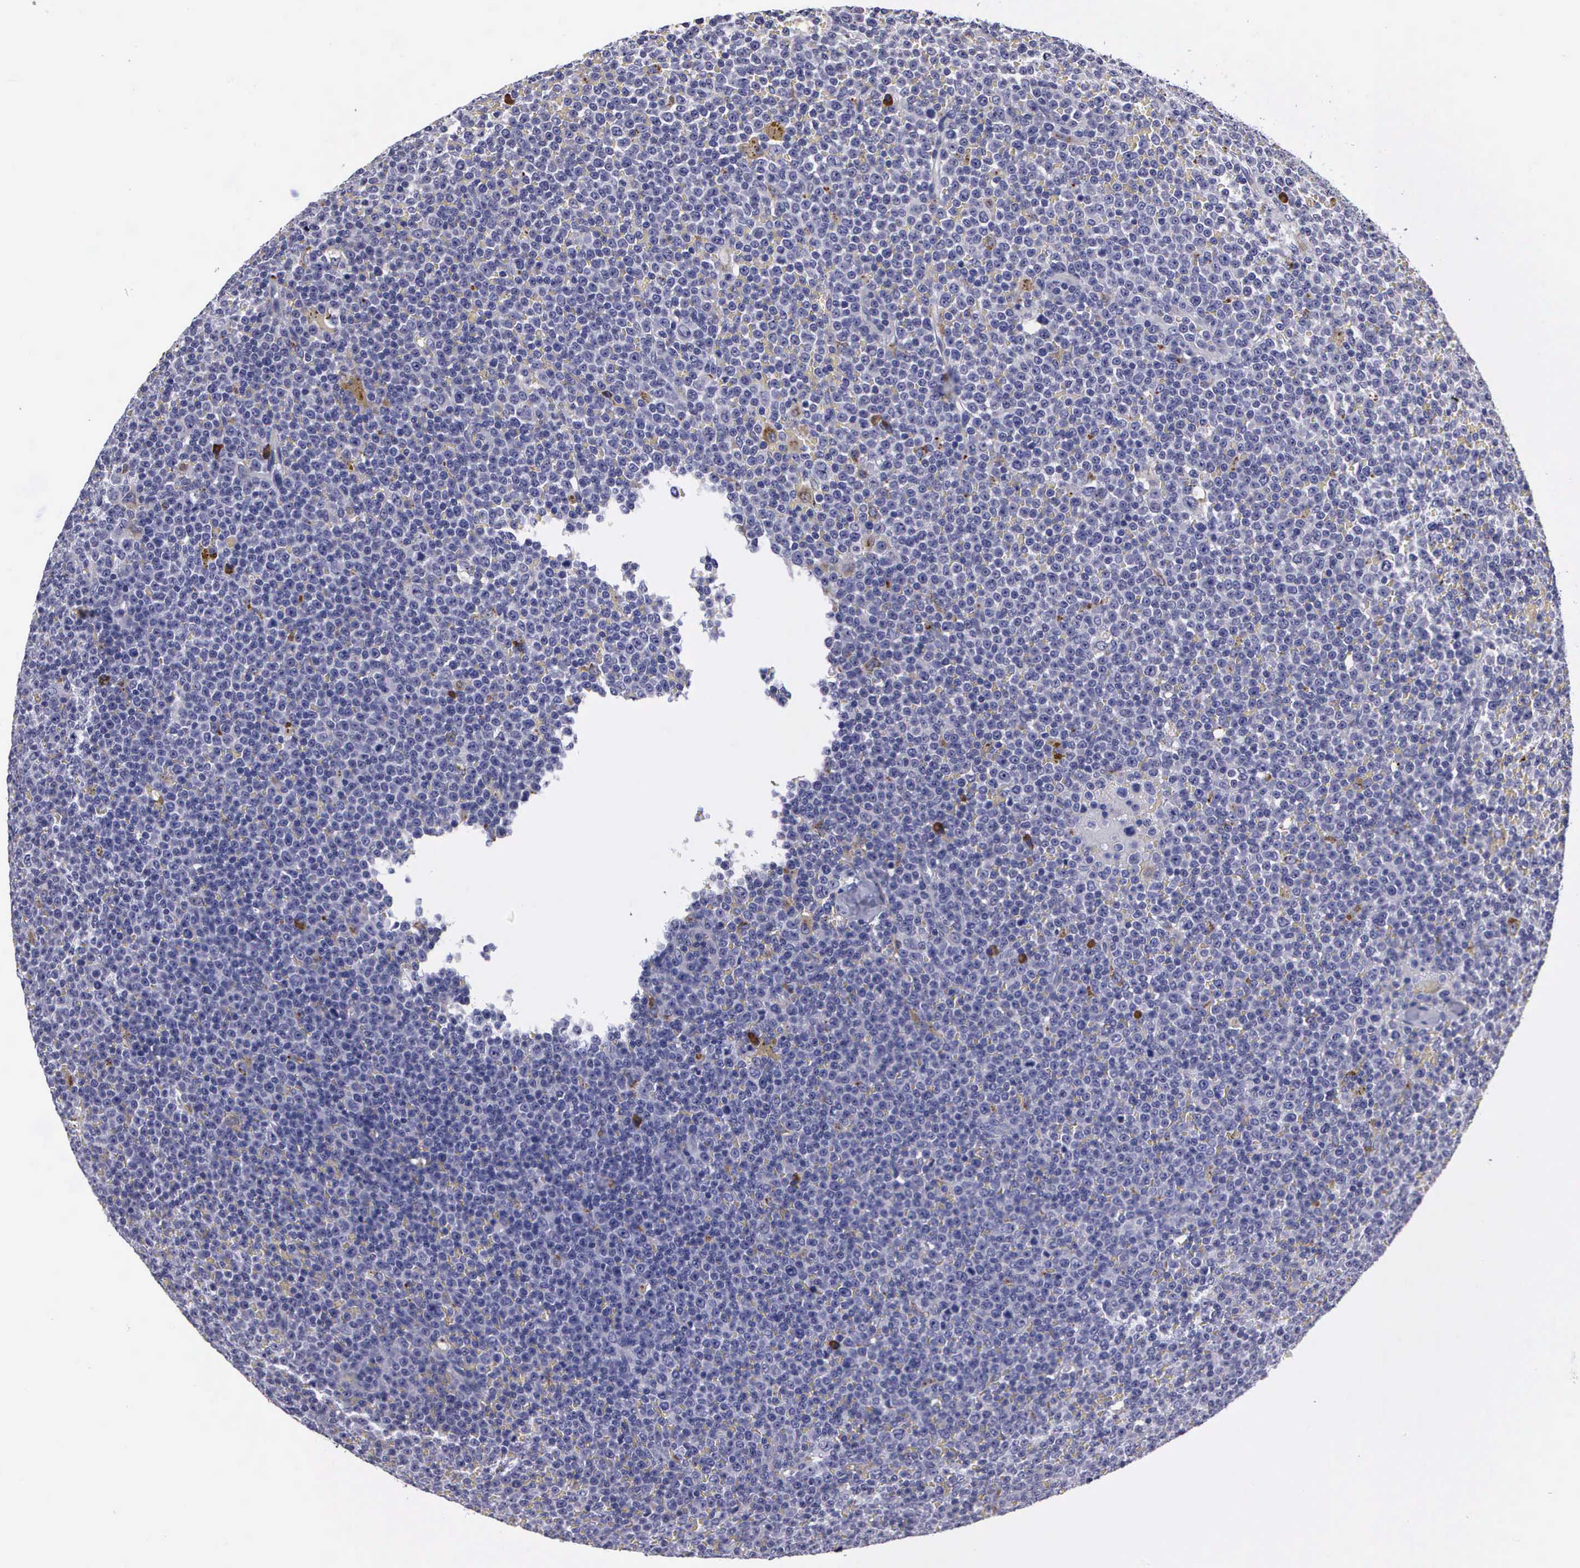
{"staining": {"intensity": "negative", "quantity": "none", "location": "none"}, "tissue": "lymphoma", "cell_type": "Tumor cells", "image_type": "cancer", "snomed": [{"axis": "morphology", "description": "Malignant lymphoma, non-Hodgkin's type, Low grade"}, {"axis": "topography", "description": "Lymph node"}], "caption": "IHC histopathology image of human malignant lymphoma, non-Hodgkin's type (low-grade) stained for a protein (brown), which exhibits no staining in tumor cells. The staining is performed using DAB brown chromogen with nuclei counter-stained in using hematoxylin.", "gene": "CRELD2", "patient": {"sex": "male", "age": 50}}